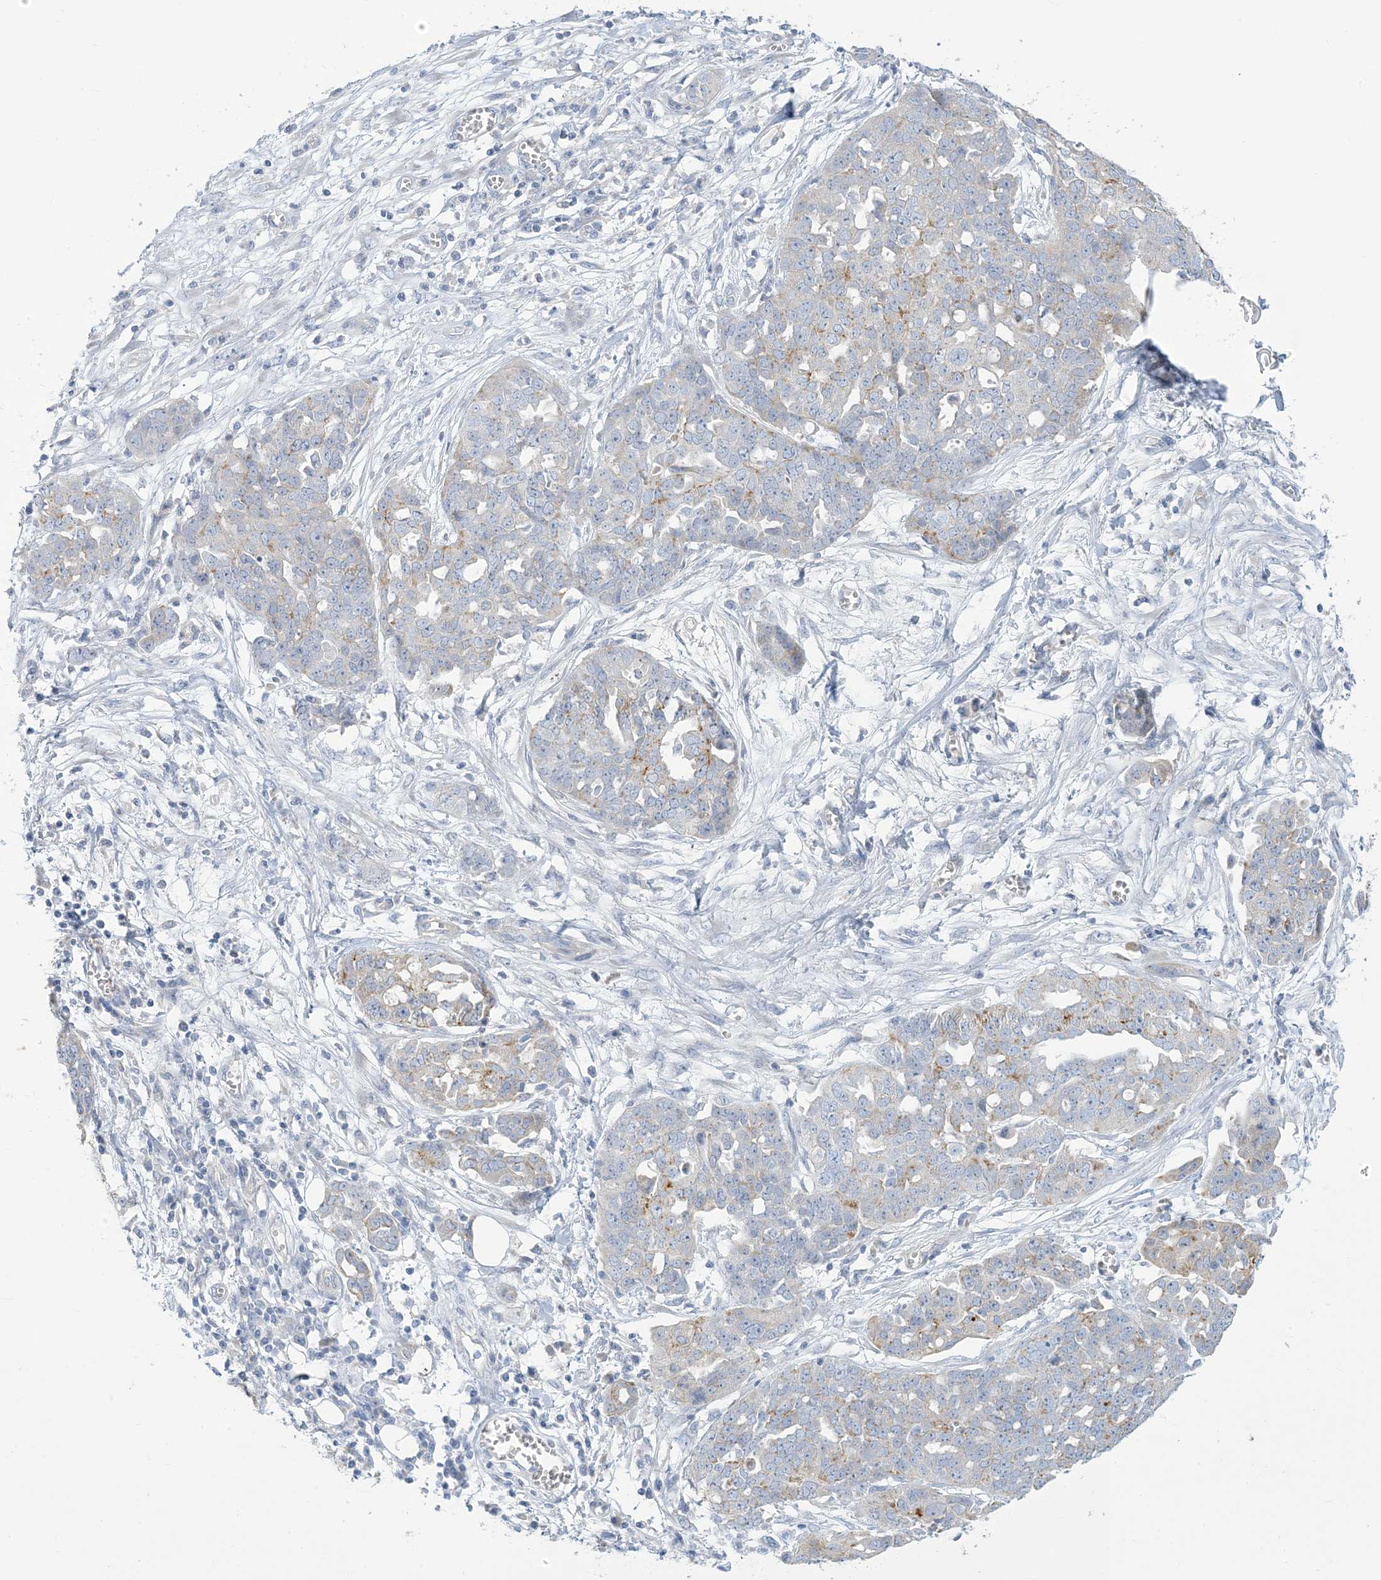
{"staining": {"intensity": "weak", "quantity": "<25%", "location": "cytoplasmic/membranous"}, "tissue": "ovarian cancer", "cell_type": "Tumor cells", "image_type": "cancer", "snomed": [{"axis": "morphology", "description": "Cystadenocarcinoma, serous, NOS"}, {"axis": "topography", "description": "Soft tissue"}, {"axis": "topography", "description": "Ovary"}], "caption": "This is an IHC micrograph of human ovarian serous cystadenocarcinoma. There is no expression in tumor cells.", "gene": "XIRP2", "patient": {"sex": "female", "age": 57}}